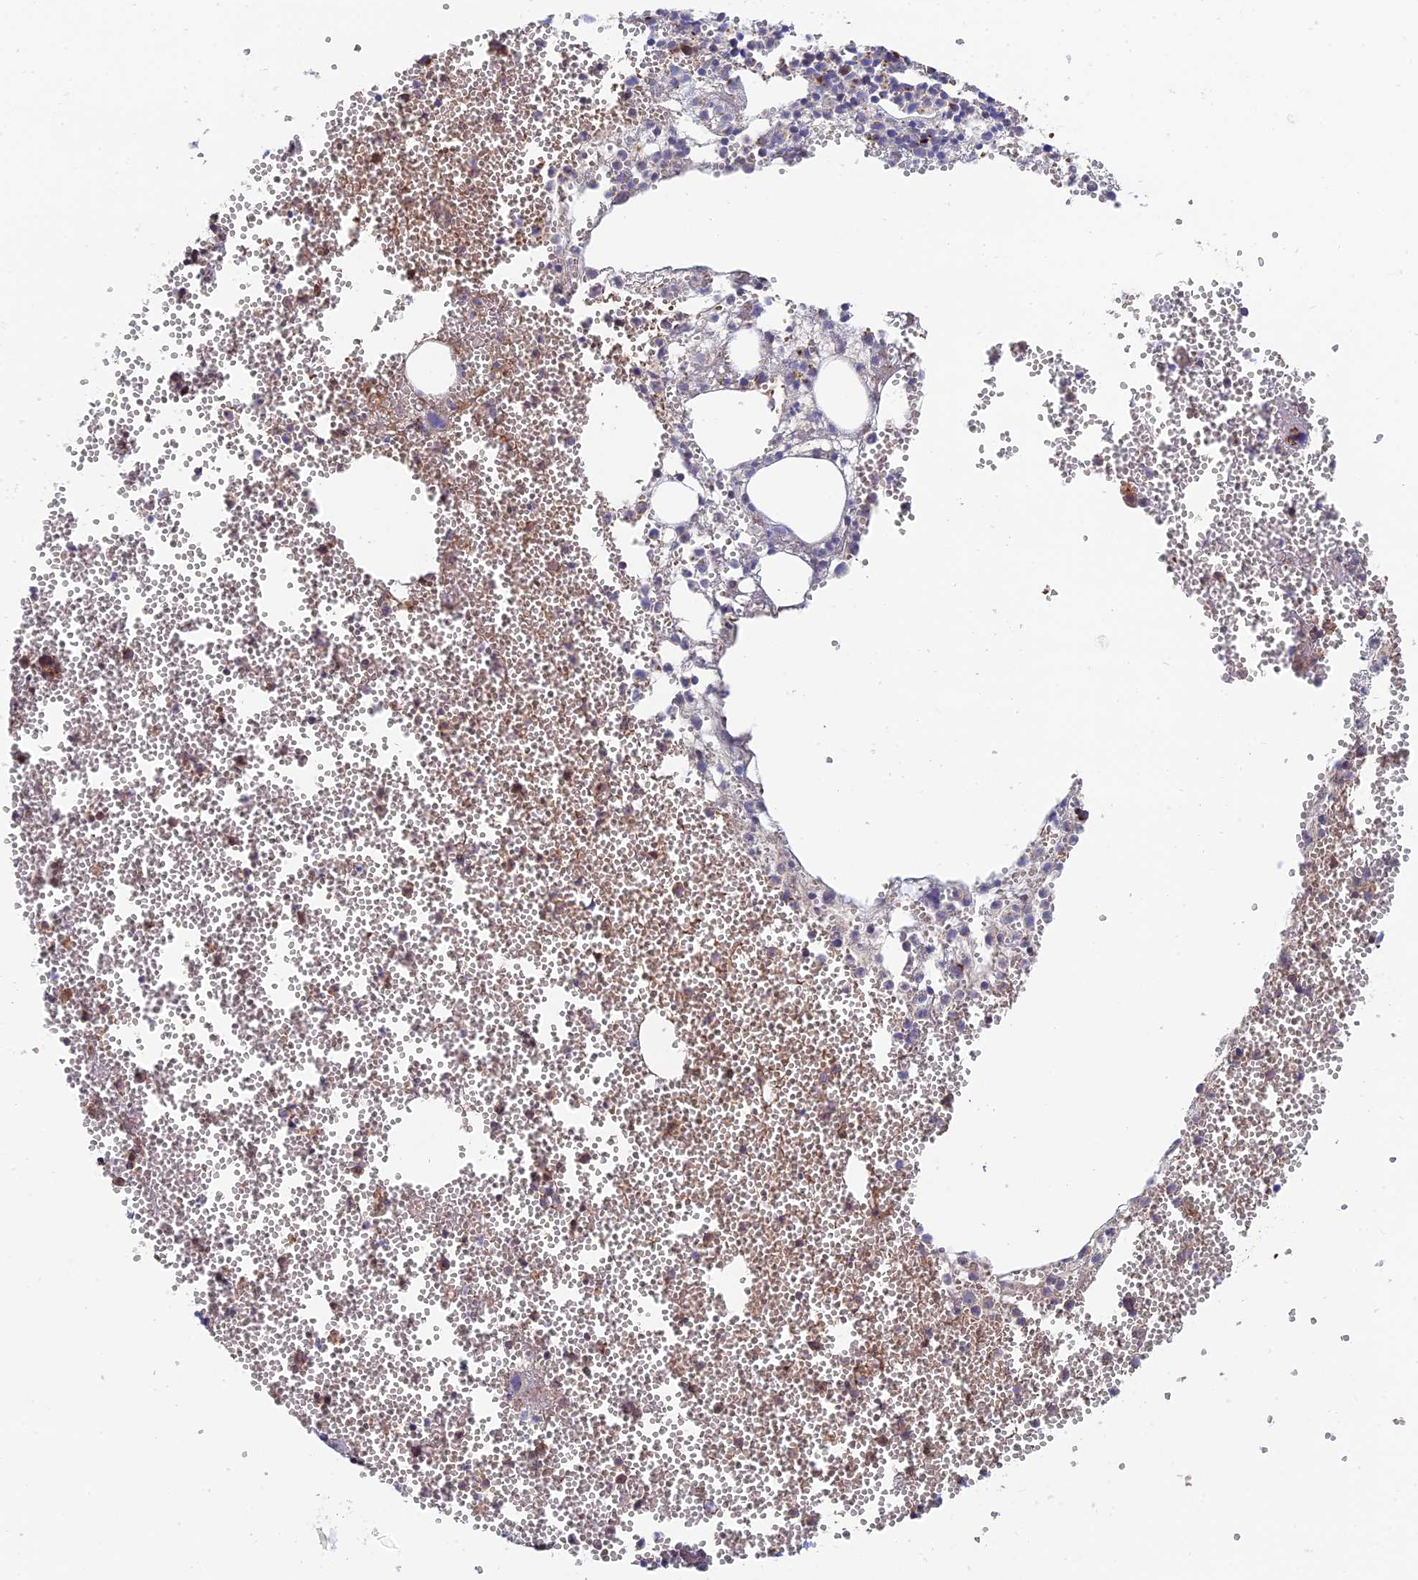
{"staining": {"intensity": "moderate", "quantity": "25%-75%", "location": "cytoplasmic/membranous"}, "tissue": "bone marrow", "cell_type": "Hematopoietic cells", "image_type": "normal", "snomed": [{"axis": "morphology", "description": "Normal tissue, NOS"}, {"axis": "topography", "description": "Bone marrow"}], "caption": "Immunohistochemistry (DAB) staining of benign bone marrow displays moderate cytoplasmic/membranous protein expression in about 25%-75% of hematopoietic cells.", "gene": "ENSG00000267561", "patient": {"sex": "female", "age": 77}}